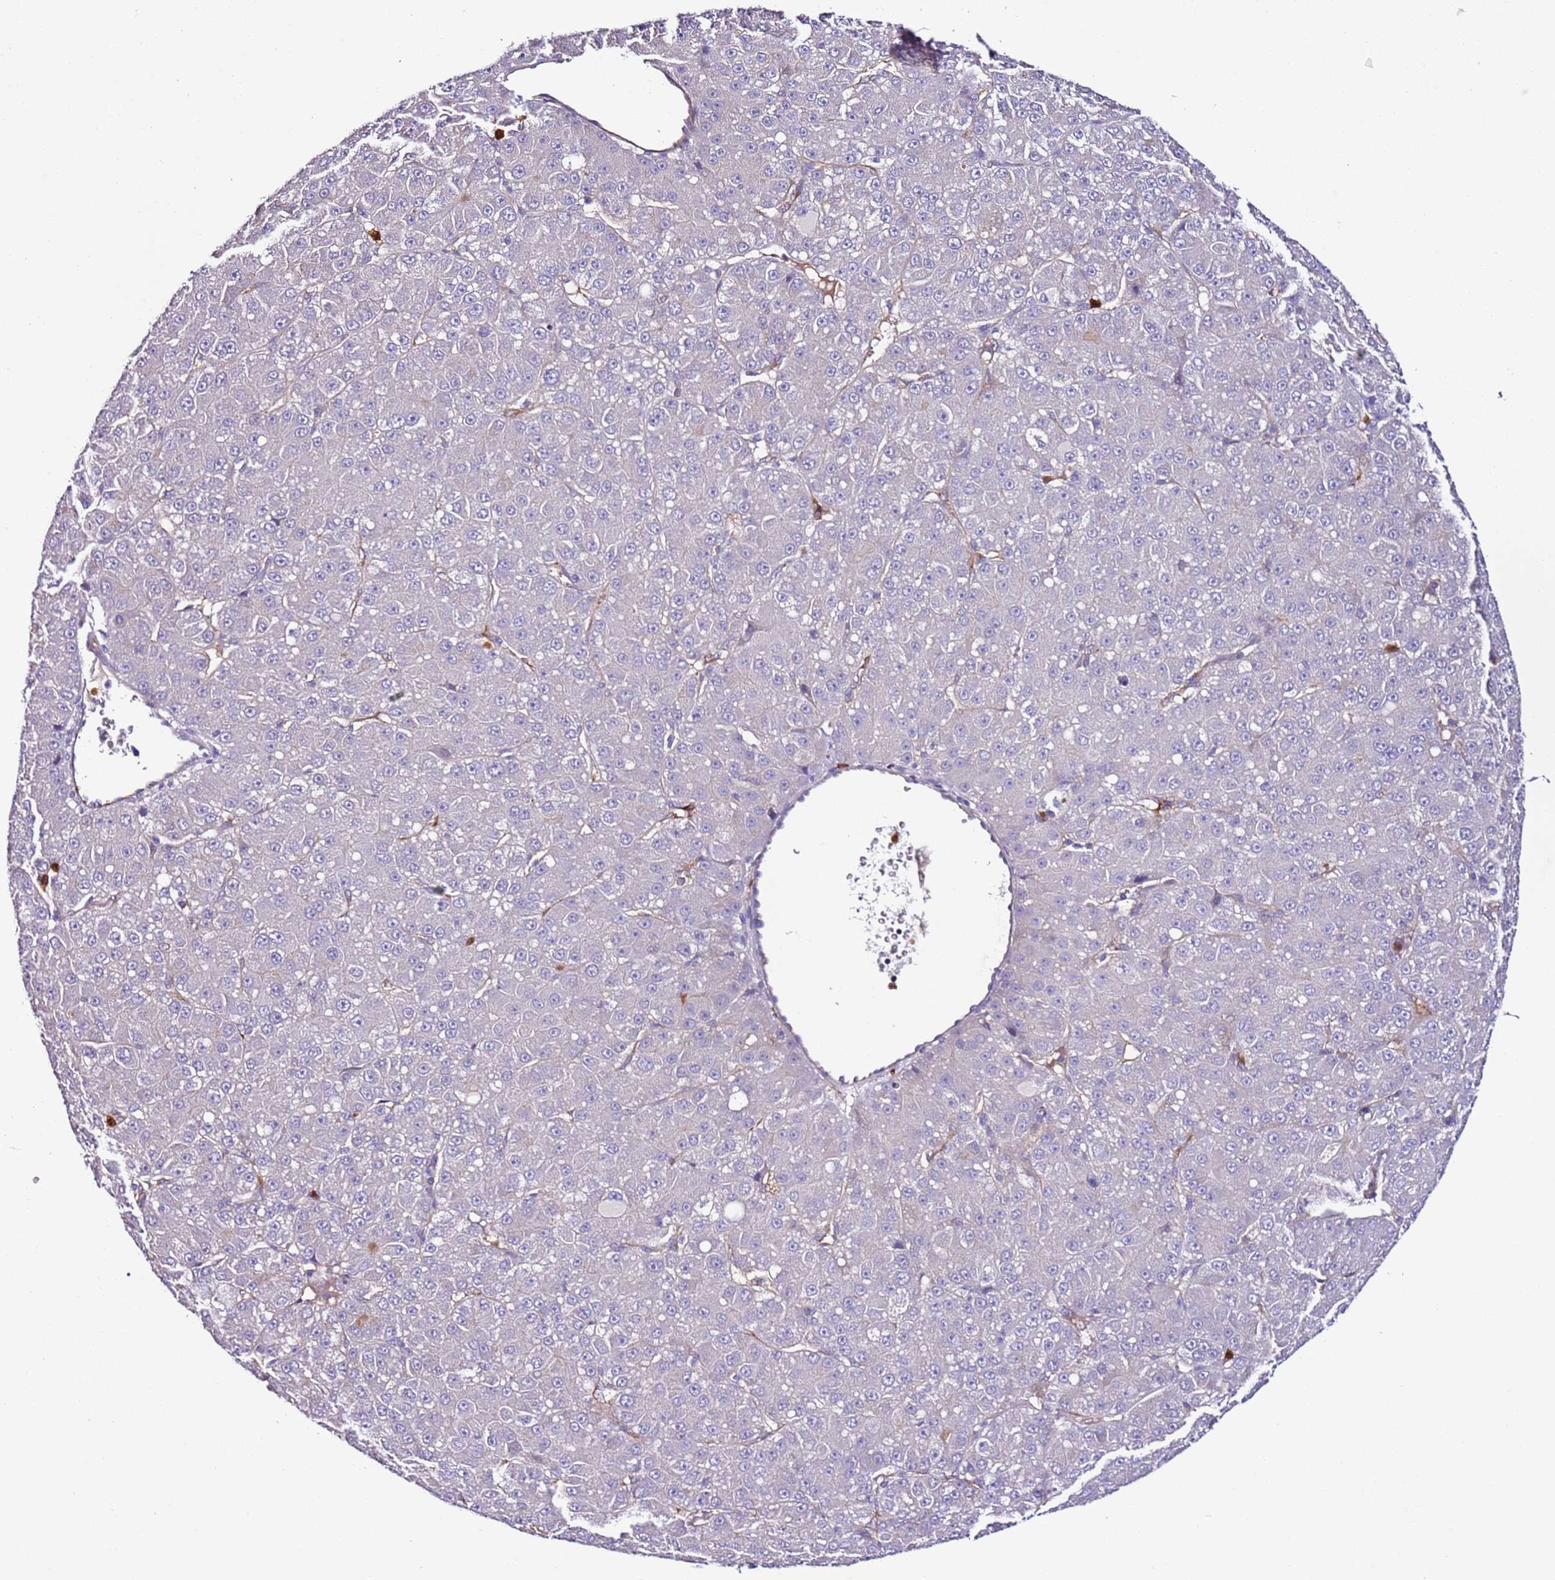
{"staining": {"intensity": "negative", "quantity": "none", "location": "none"}, "tissue": "liver cancer", "cell_type": "Tumor cells", "image_type": "cancer", "snomed": [{"axis": "morphology", "description": "Carcinoma, Hepatocellular, NOS"}, {"axis": "topography", "description": "Liver"}], "caption": "Immunohistochemistry of human liver cancer (hepatocellular carcinoma) demonstrates no staining in tumor cells.", "gene": "FAM174C", "patient": {"sex": "male", "age": 67}}